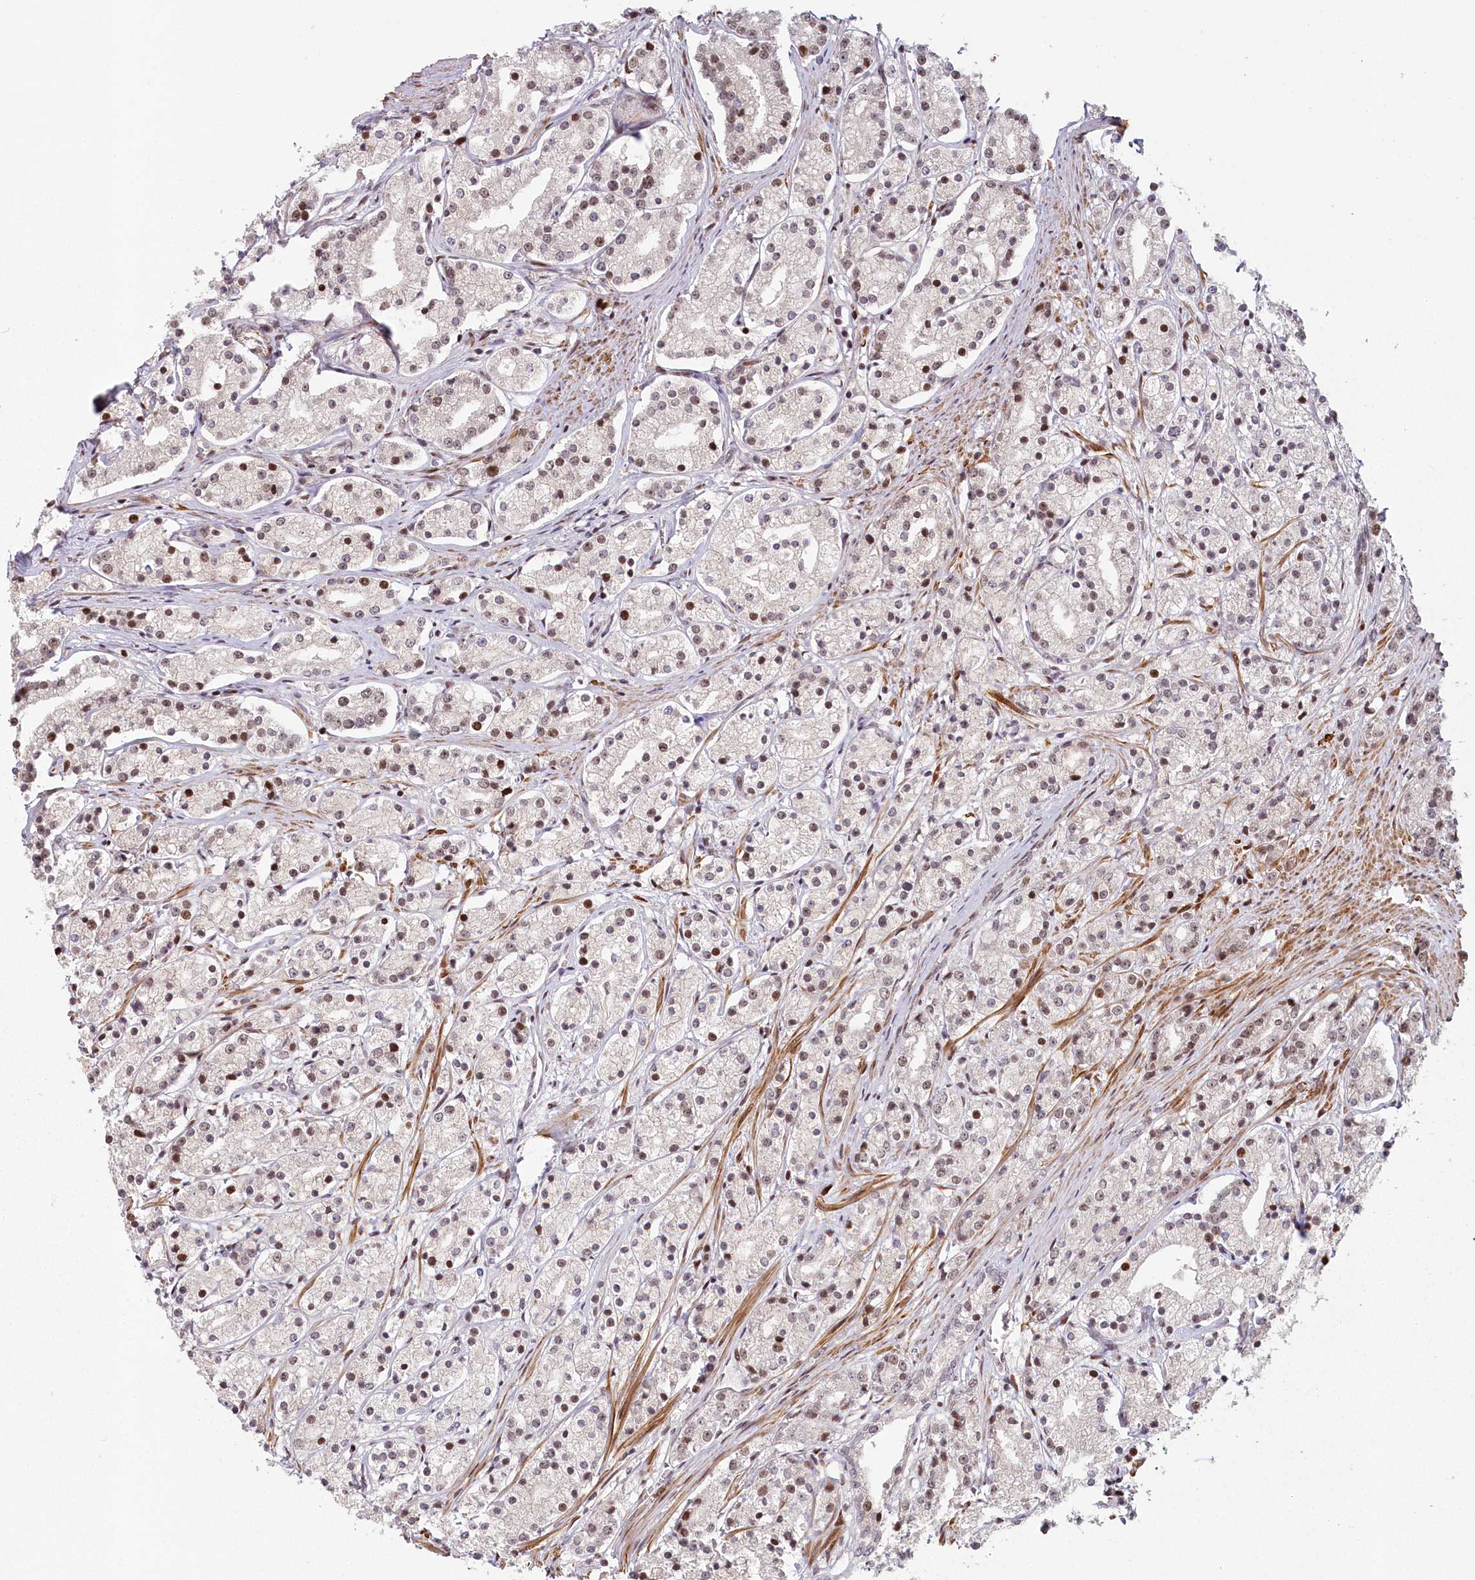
{"staining": {"intensity": "moderate", "quantity": "<25%", "location": "nuclear"}, "tissue": "prostate cancer", "cell_type": "Tumor cells", "image_type": "cancer", "snomed": [{"axis": "morphology", "description": "Adenocarcinoma, High grade"}, {"axis": "topography", "description": "Prostate"}], "caption": "A photomicrograph of human high-grade adenocarcinoma (prostate) stained for a protein reveals moderate nuclear brown staining in tumor cells.", "gene": "FAM204A", "patient": {"sex": "male", "age": 69}}